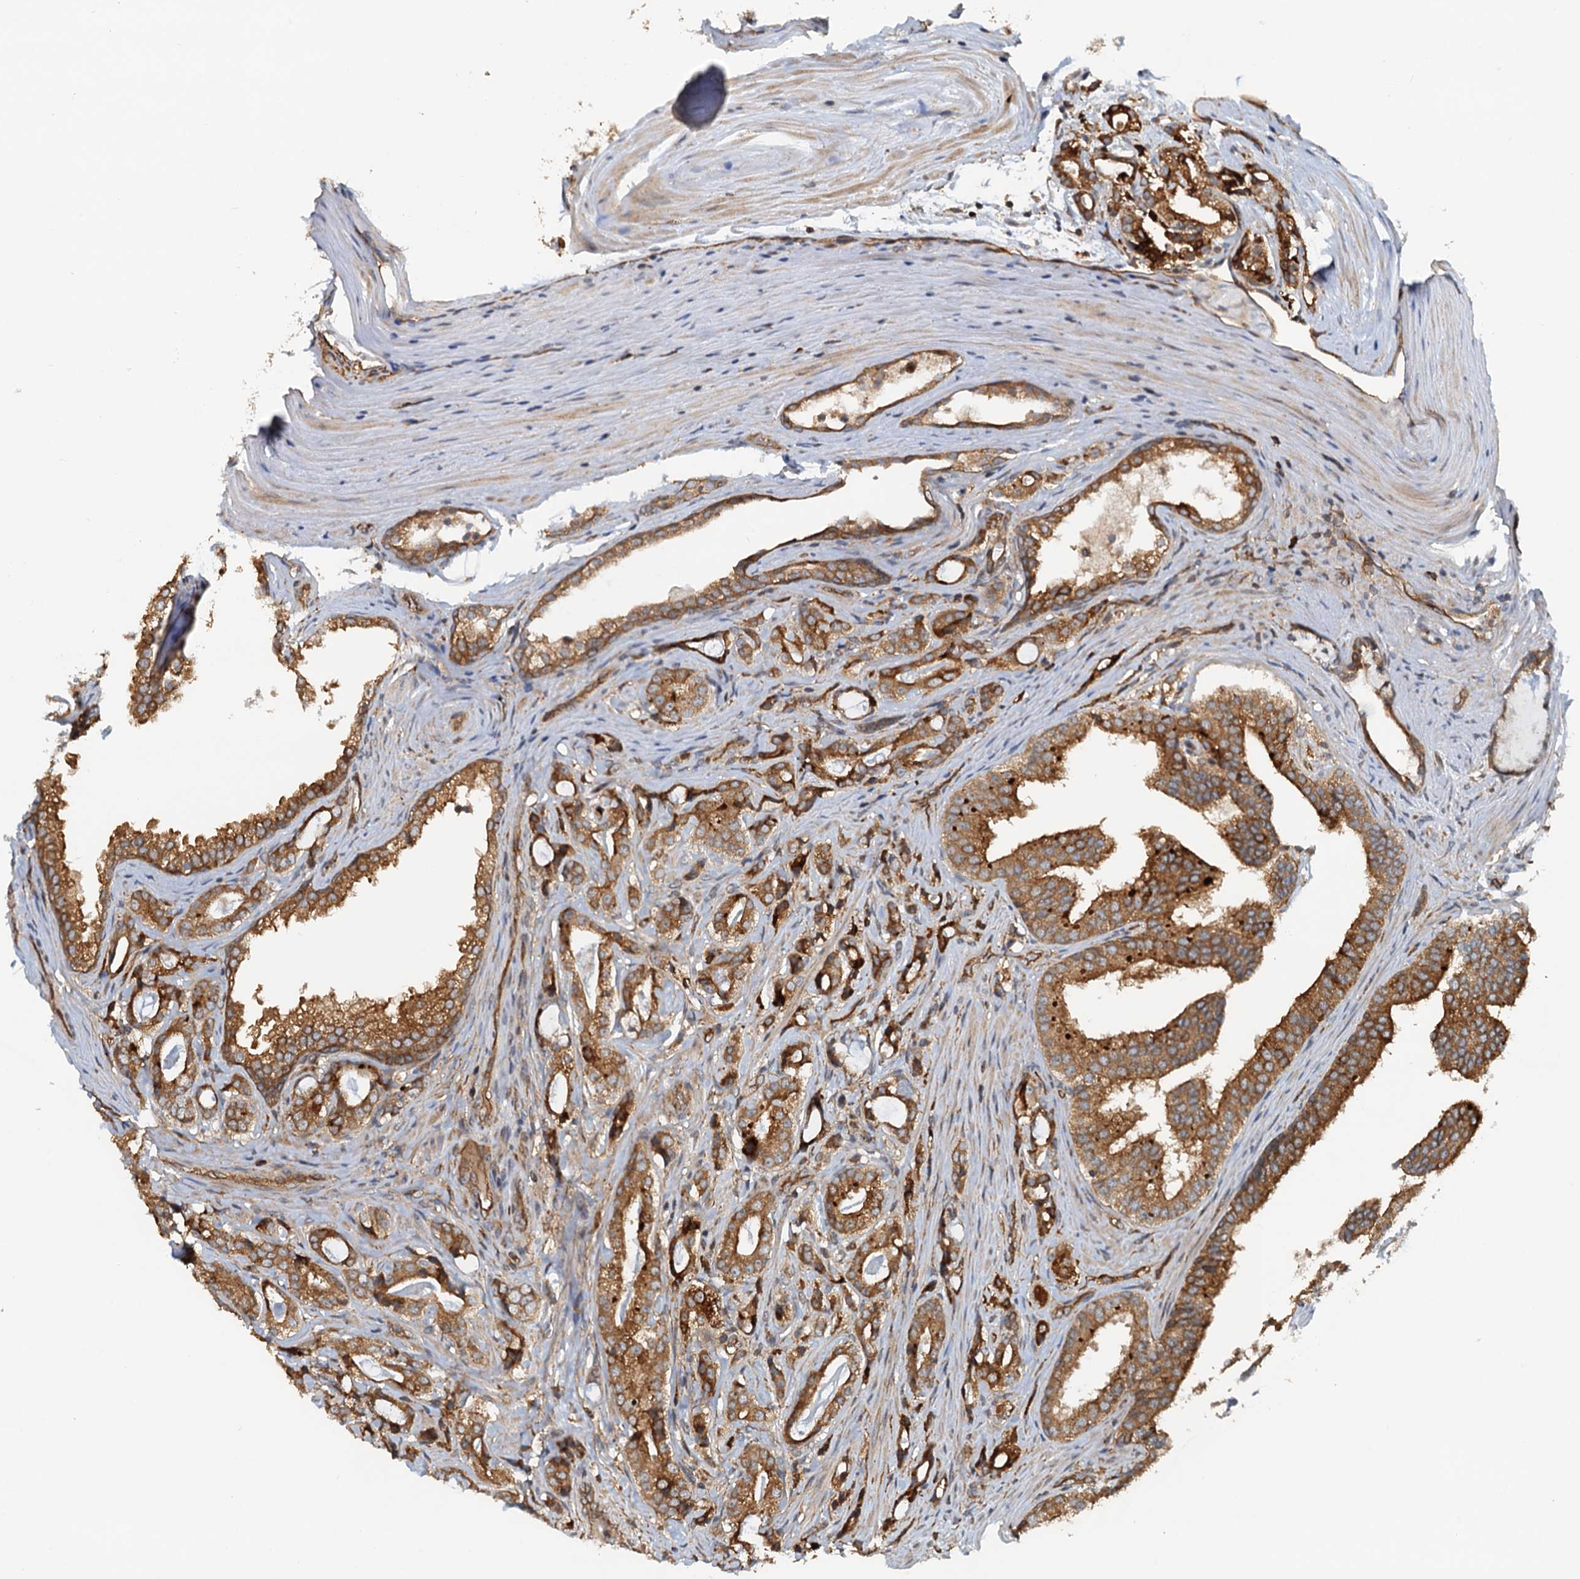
{"staining": {"intensity": "moderate", "quantity": ">75%", "location": "cytoplasmic/membranous"}, "tissue": "prostate cancer", "cell_type": "Tumor cells", "image_type": "cancer", "snomed": [{"axis": "morphology", "description": "Adenocarcinoma, High grade"}, {"axis": "topography", "description": "Prostate"}], "caption": "Brown immunohistochemical staining in prostate cancer displays moderate cytoplasmic/membranous positivity in about >75% of tumor cells.", "gene": "NIPAL3", "patient": {"sex": "male", "age": 63}}